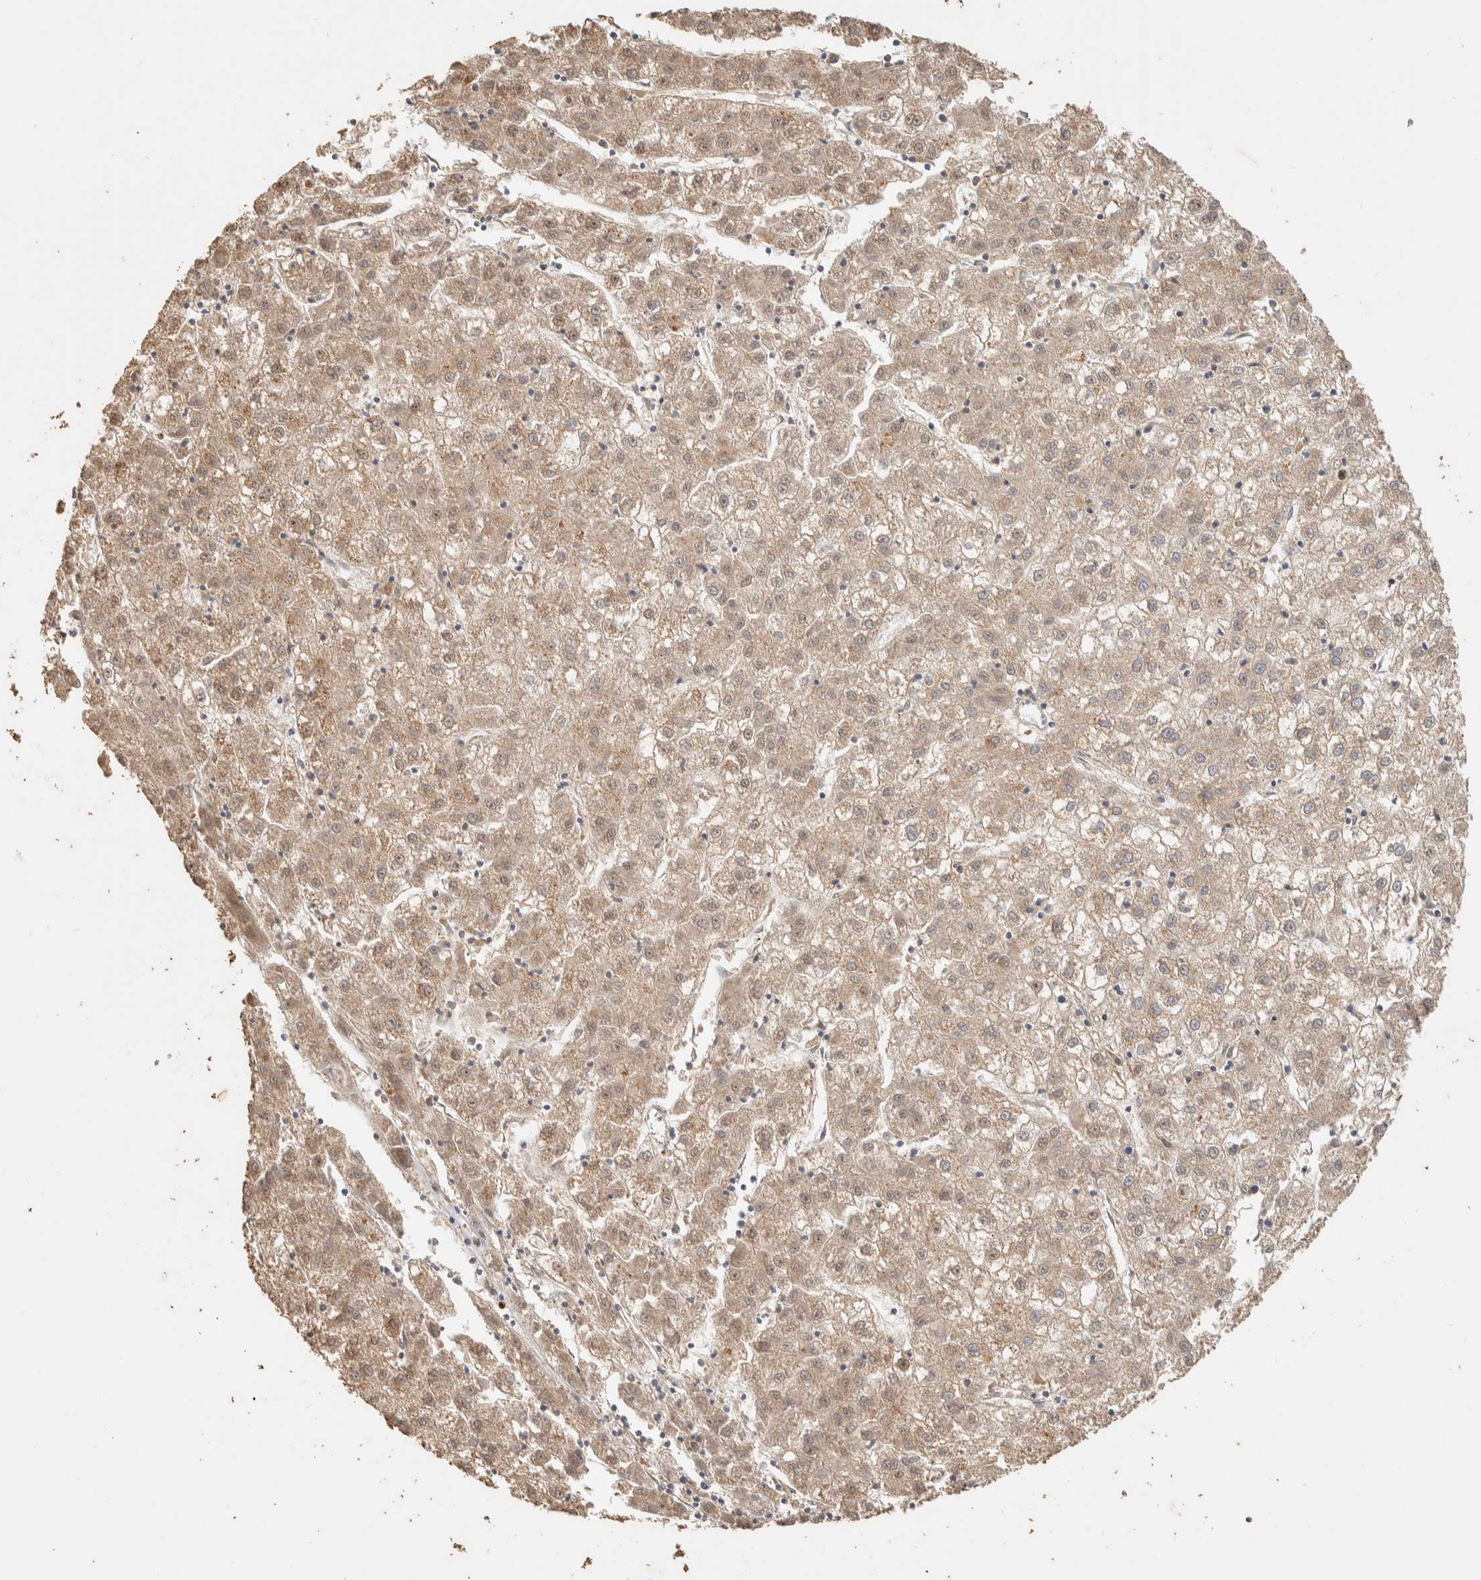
{"staining": {"intensity": "weak", "quantity": ">75%", "location": "cytoplasmic/membranous"}, "tissue": "liver cancer", "cell_type": "Tumor cells", "image_type": "cancer", "snomed": [{"axis": "morphology", "description": "Carcinoma, Hepatocellular, NOS"}, {"axis": "topography", "description": "Liver"}], "caption": "Immunohistochemistry micrograph of neoplastic tissue: hepatocellular carcinoma (liver) stained using immunohistochemistry (IHC) shows low levels of weak protein expression localized specifically in the cytoplasmic/membranous of tumor cells, appearing as a cytoplasmic/membranous brown color.", "gene": "ITPA", "patient": {"sex": "male", "age": 72}}